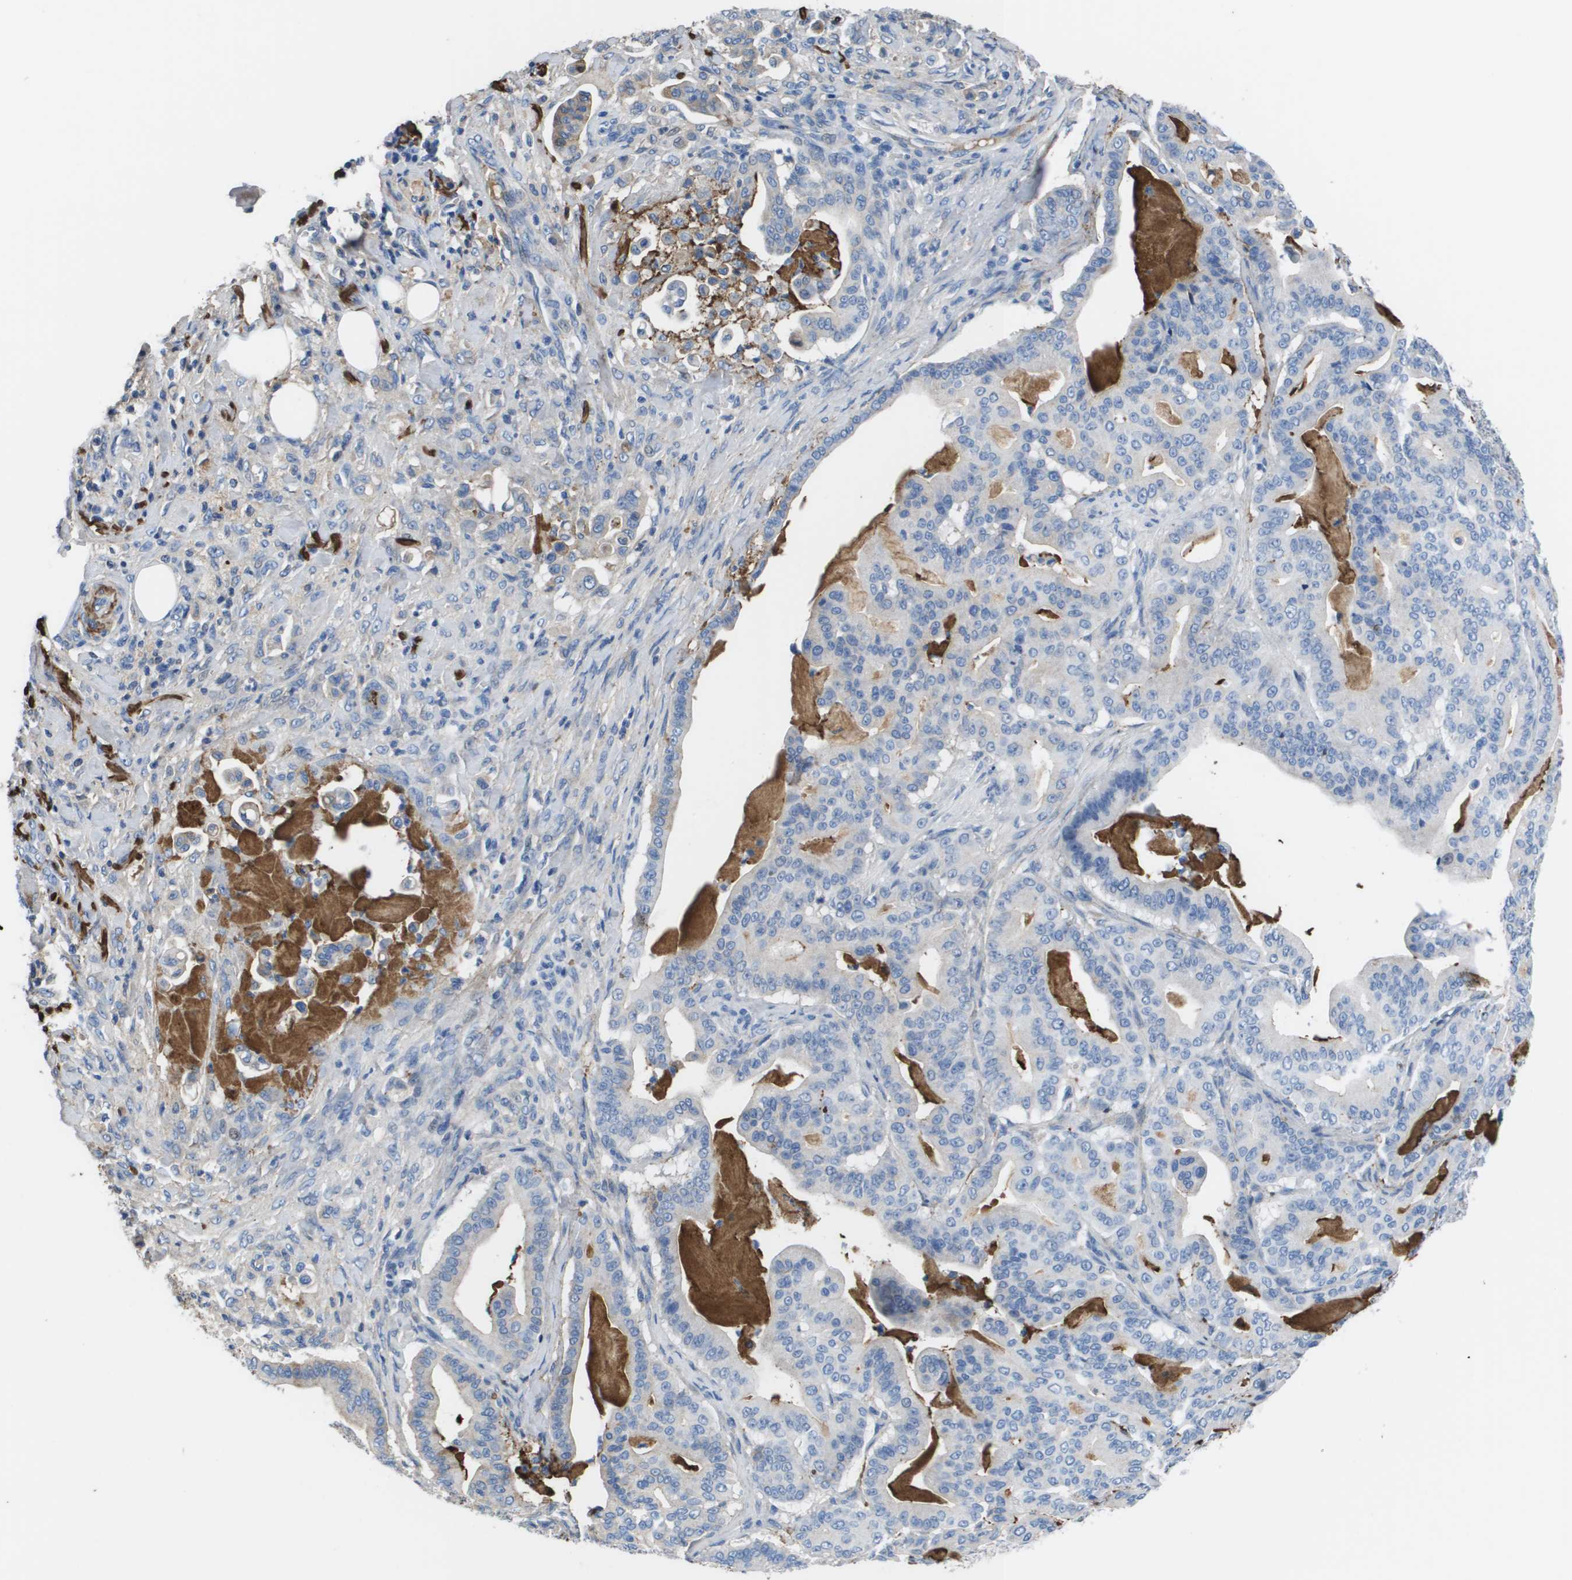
{"staining": {"intensity": "negative", "quantity": "none", "location": "none"}, "tissue": "pancreatic cancer", "cell_type": "Tumor cells", "image_type": "cancer", "snomed": [{"axis": "morphology", "description": "Adenocarcinoma, NOS"}, {"axis": "topography", "description": "Pancreas"}], "caption": "A photomicrograph of pancreatic adenocarcinoma stained for a protein reveals no brown staining in tumor cells.", "gene": "VTN", "patient": {"sex": "male", "age": 63}}